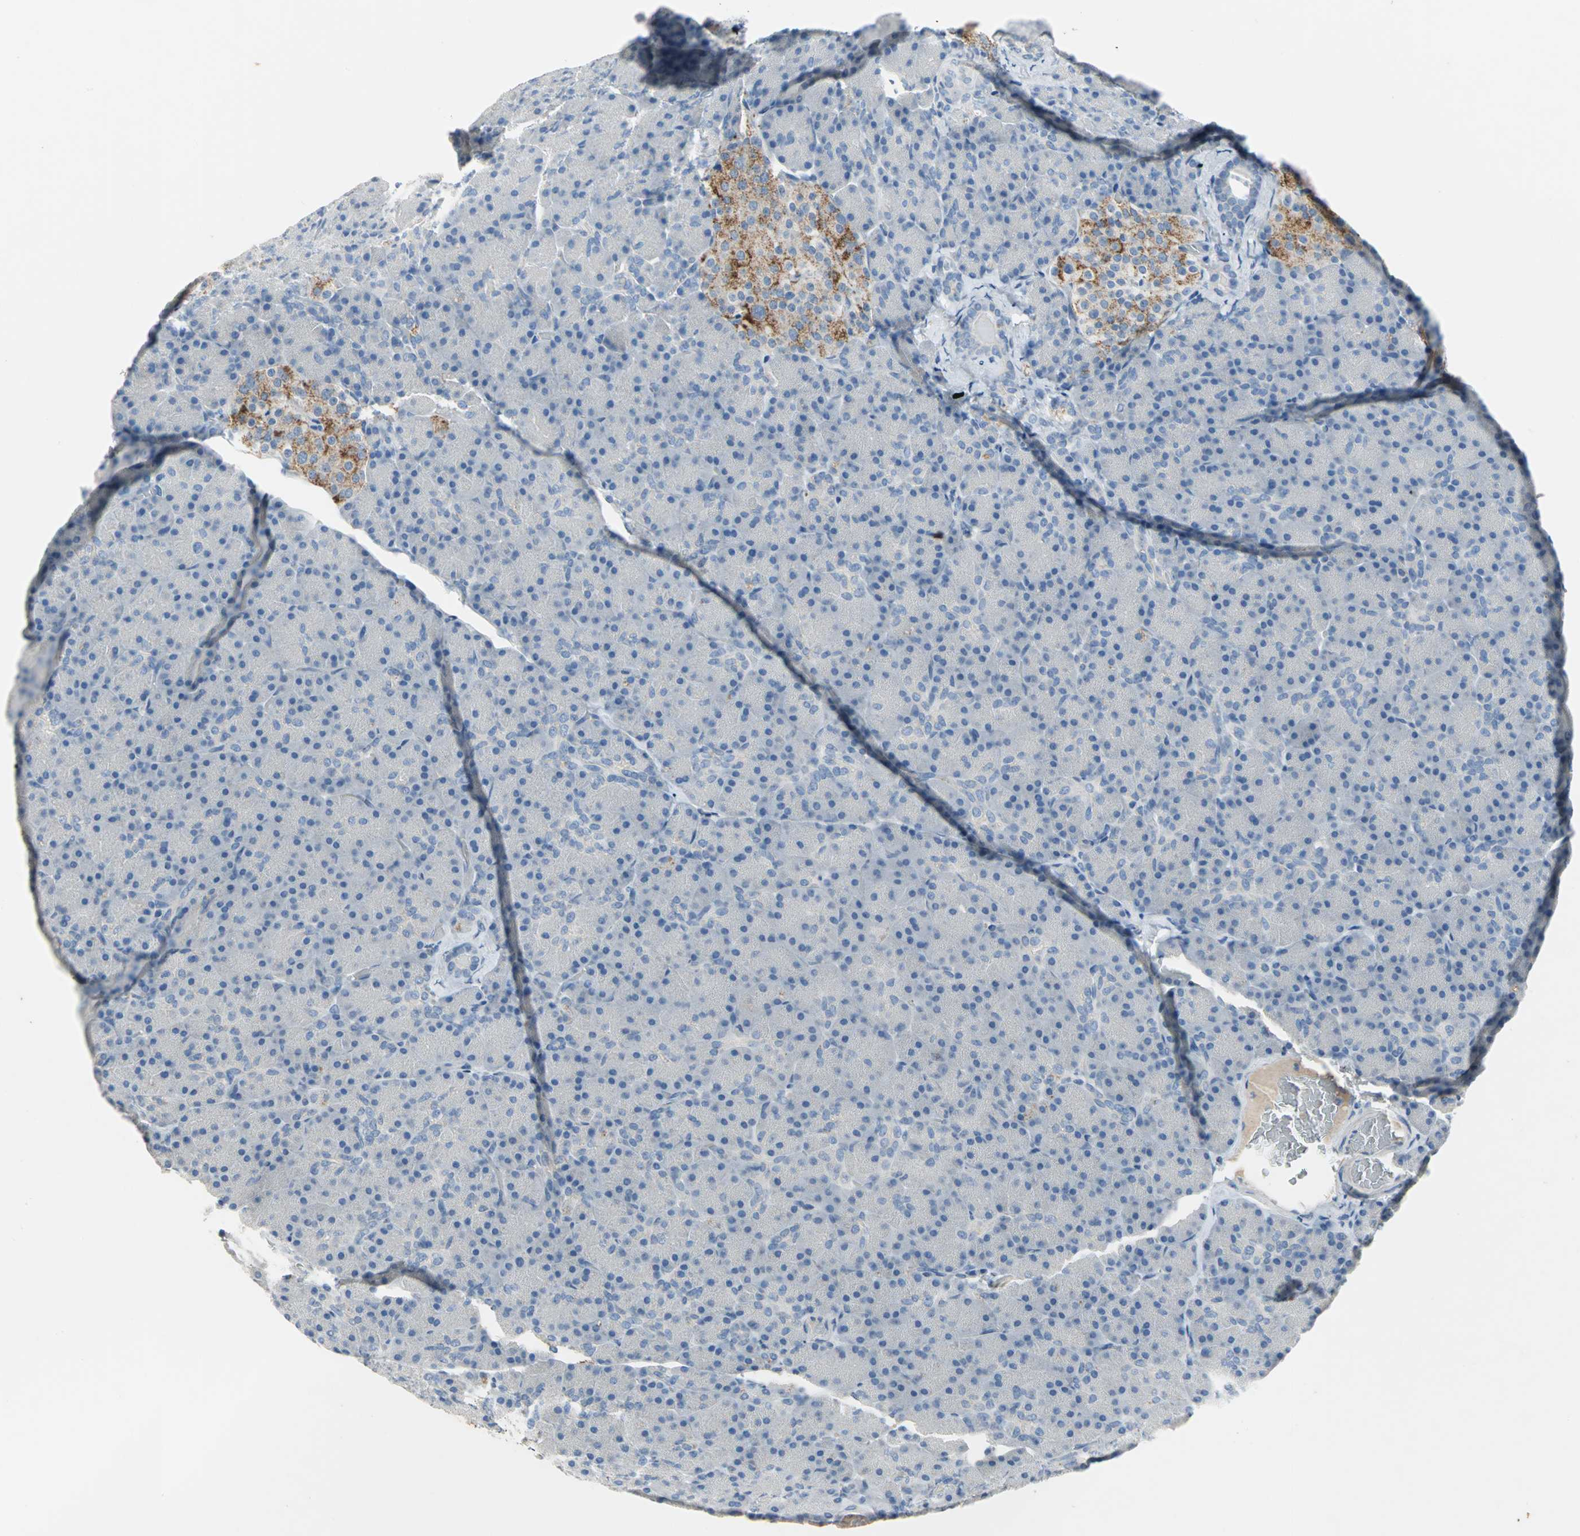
{"staining": {"intensity": "negative", "quantity": "none", "location": "none"}, "tissue": "pancreas", "cell_type": "Exocrine glandular cells", "image_type": "normal", "snomed": [{"axis": "morphology", "description": "Normal tissue, NOS"}, {"axis": "topography", "description": "Pancreas"}], "caption": "Immunohistochemistry micrograph of unremarkable pancreas stained for a protein (brown), which reveals no staining in exocrine glandular cells.", "gene": "PTGDS", "patient": {"sex": "female", "age": 43}}